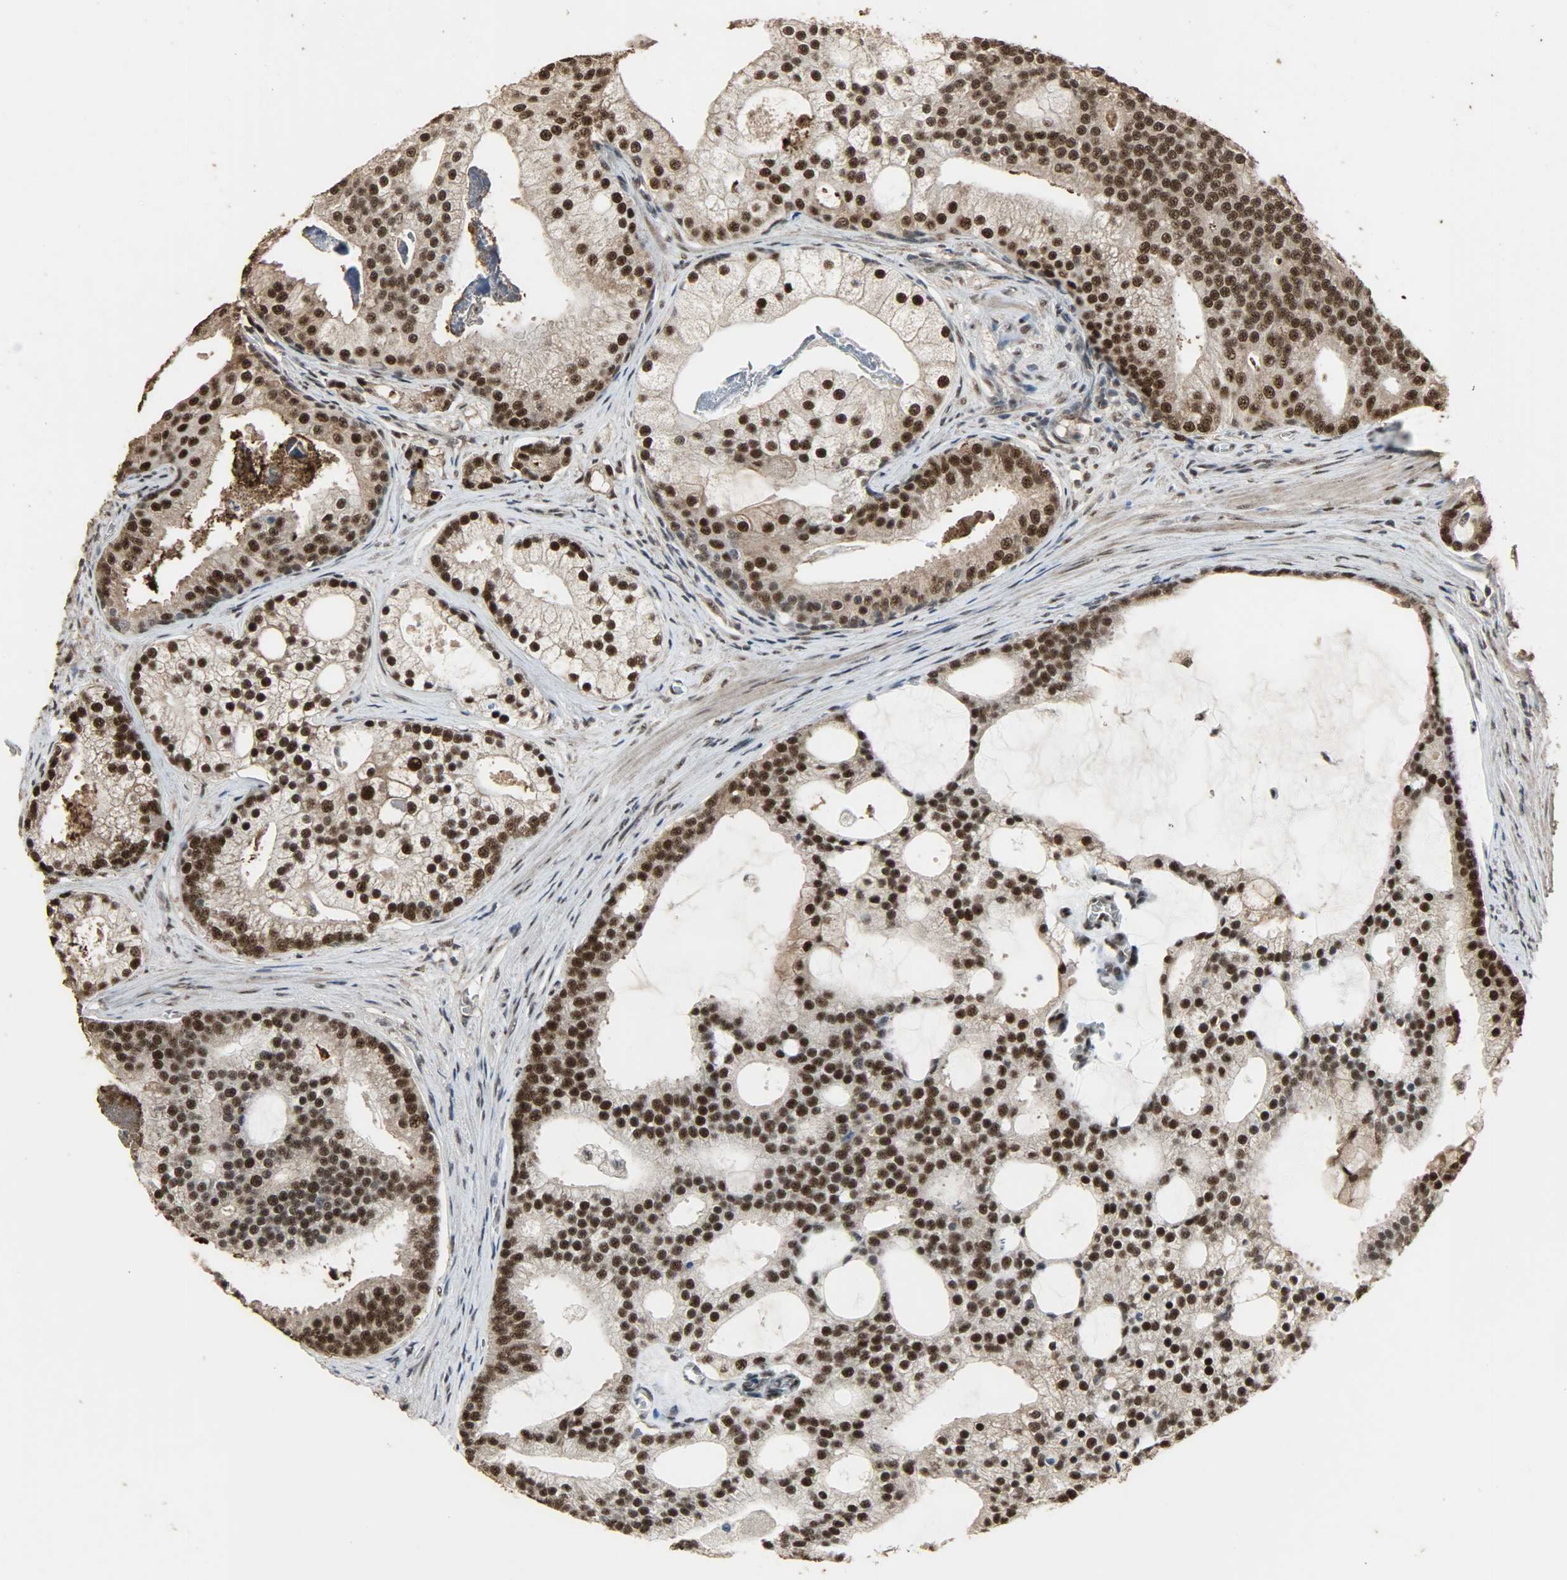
{"staining": {"intensity": "strong", "quantity": ">75%", "location": "cytoplasmic/membranous,nuclear"}, "tissue": "prostate cancer", "cell_type": "Tumor cells", "image_type": "cancer", "snomed": [{"axis": "morphology", "description": "Adenocarcinoma, Low grade"}, {"axis": "topography", "description": "Prostate"}], "caption": "This histopathology image displays prostate cancer (low-grade adenocarcinoma) stained with IHC to label a protein in brown. The cytoplasmic/membranous and nuclear of tumor cells show strong positivity for the protein. Nuclei are counter-stained blue.", "gene": "CCNT2", "patient": {"sex": "male", "age": 58}}